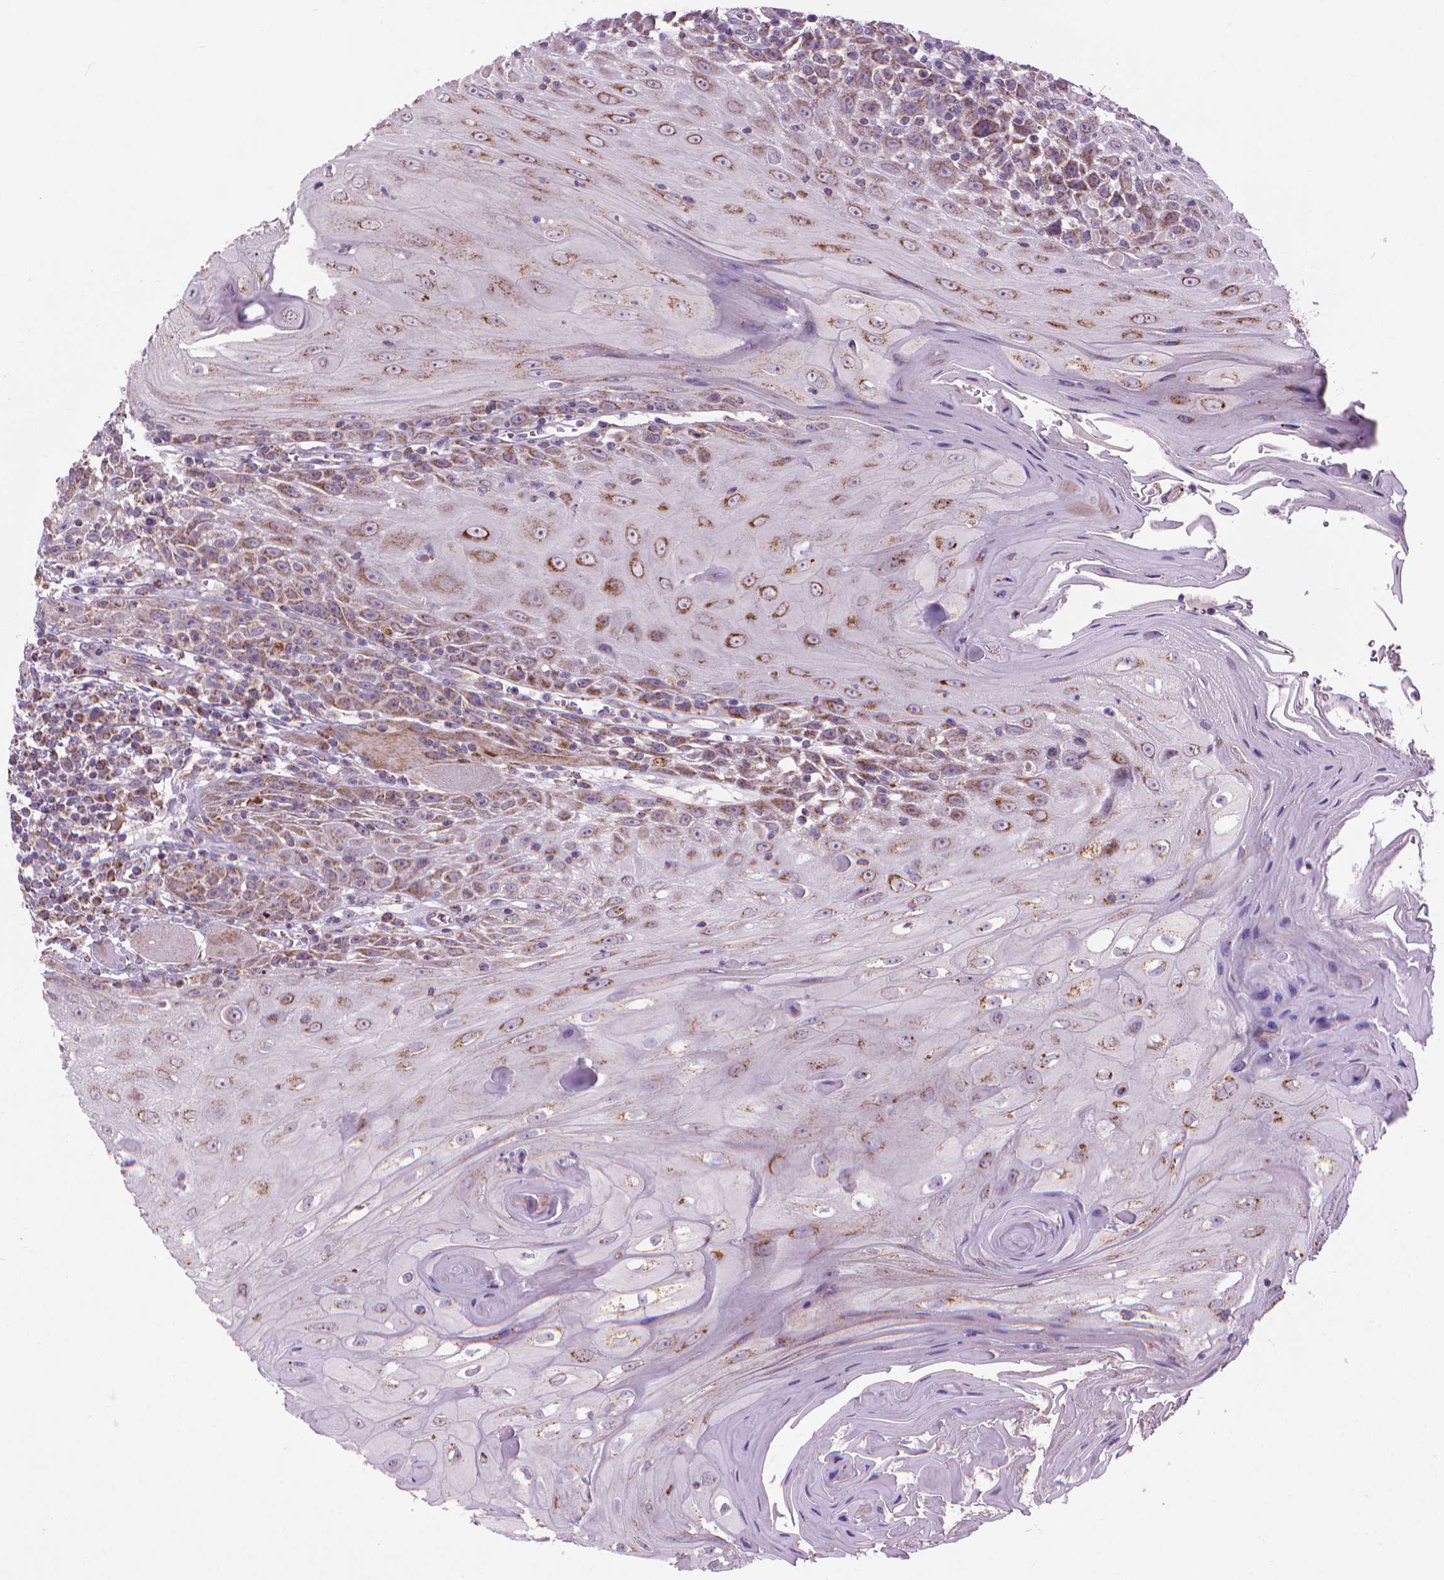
{"staining": {"intensity": "strong", "quantity": "25%-75%", "location": "cytoplasmic/membranous"}, "tissue": "head and neck cancer", "cell_type": "Tumor cells", "image_type": "cancer", "snomed": [{"axis": "morphology", "description": "Normal tissue, NOS"}, {"axis": "morphology", "description": "Squamous cell carcinoma, NOS"}, {"axis": "topography", "description": "Oral tissue"}, {"axis": "topography", "description": "Head-Neck"}], "caption": "Immunohistochemical staining of human head and neck cancer (squamous cell carcinoma) displays high levels of strong cytoplasmic/membranous expression in approximately 25%-75% of tumor cells.", "gene": "VDAC1", "patient": {"sex": "male", "age": 52}}